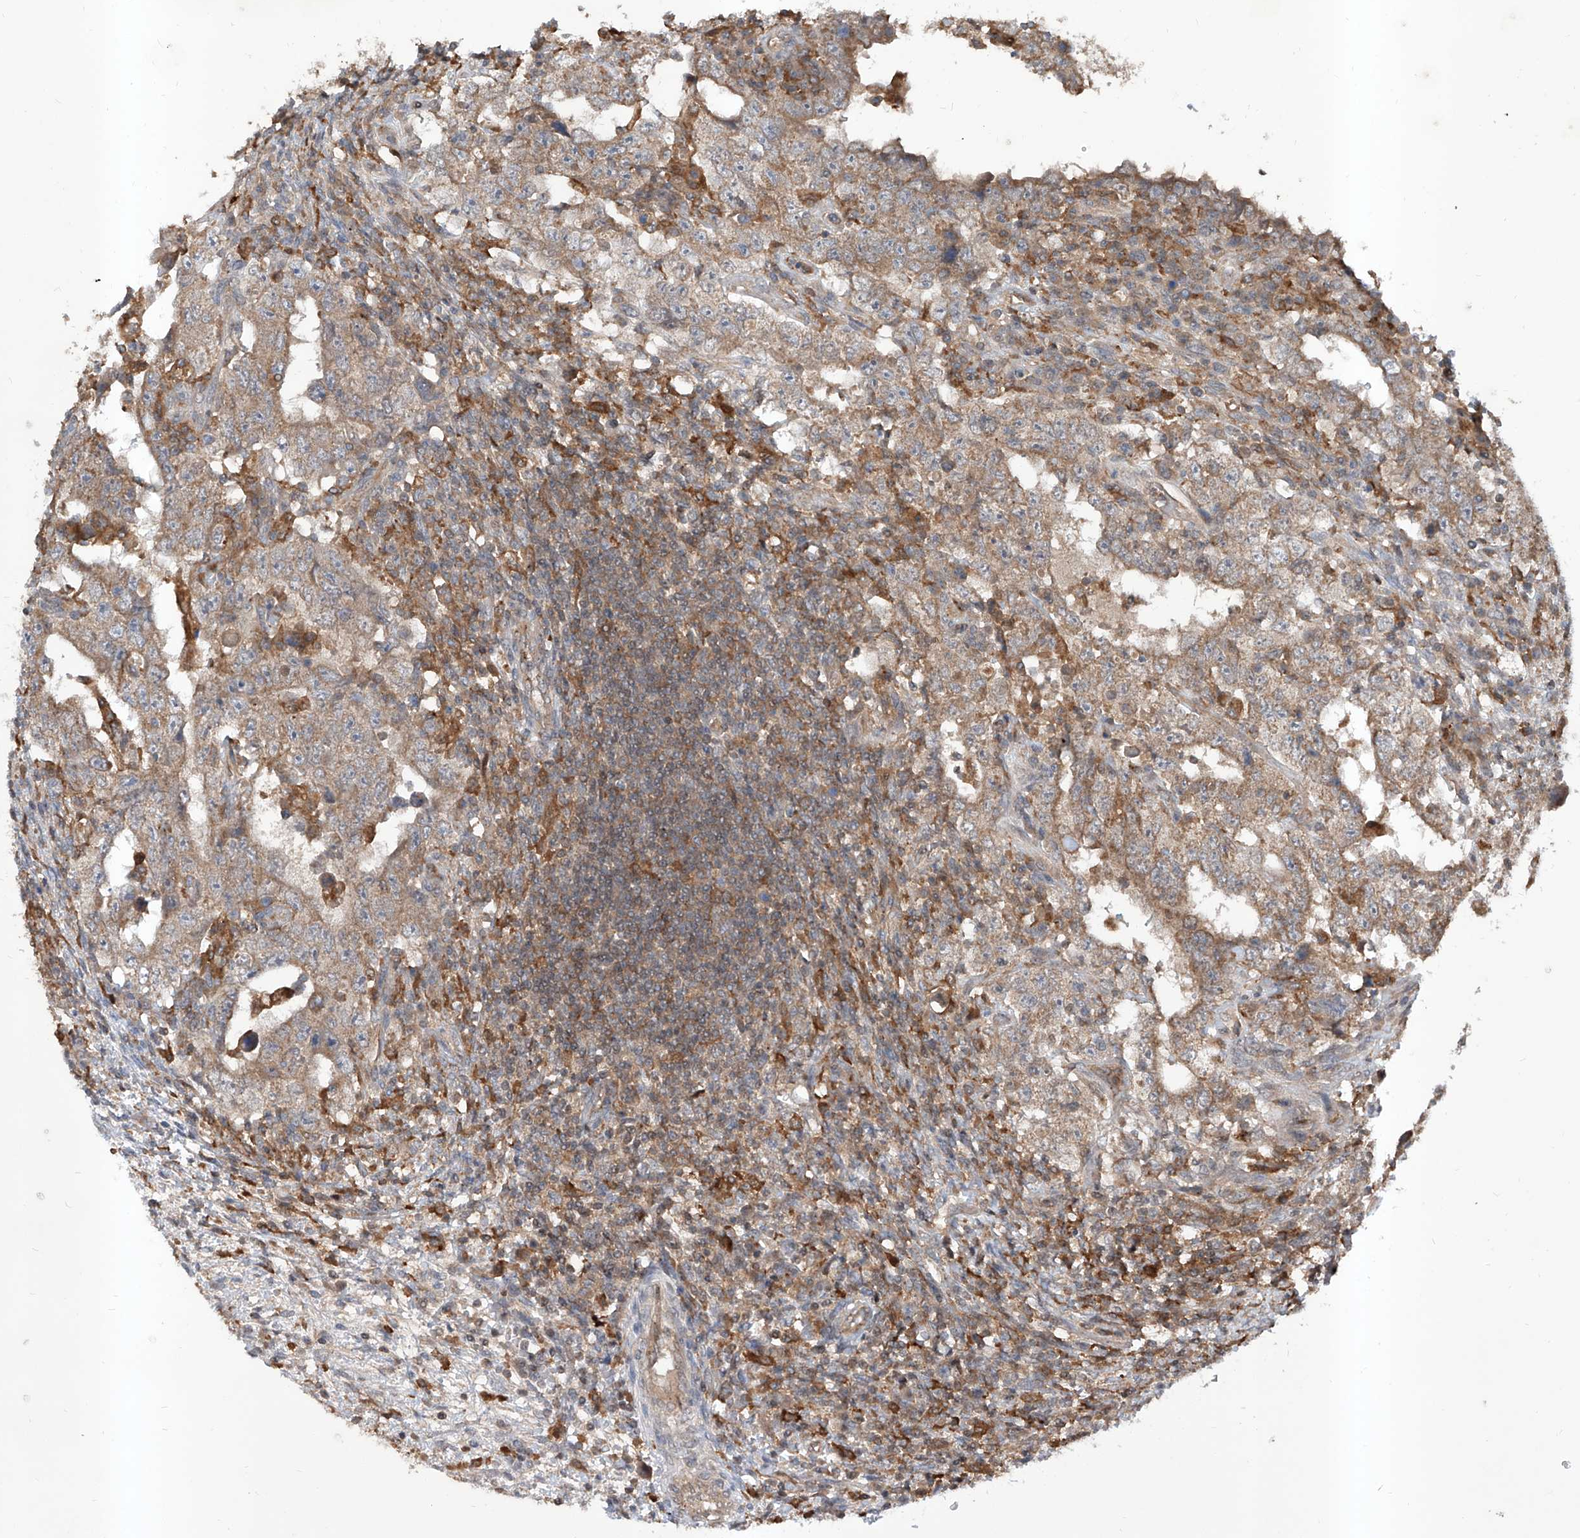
{"staining": {"intensity": "weak", "quantity": "<25%", "location": "cytoplasmic/membranous"}, "tissue": "testis cancer", "cell_type": "Tumor cells", "image_type": "cancer", "snomed": [{"axis": "morphology", "description": "Carcinoma, Embryonal, NOS"}, {"axis": "topography", "description": "Testis"}], "caption": "A histopathology image of embryonal carcinoma (testis) stained for a protein shows no brown staining in tumor cells.", "gene": "HOXC8", "patient": {"sex": "male", "age": 26}}